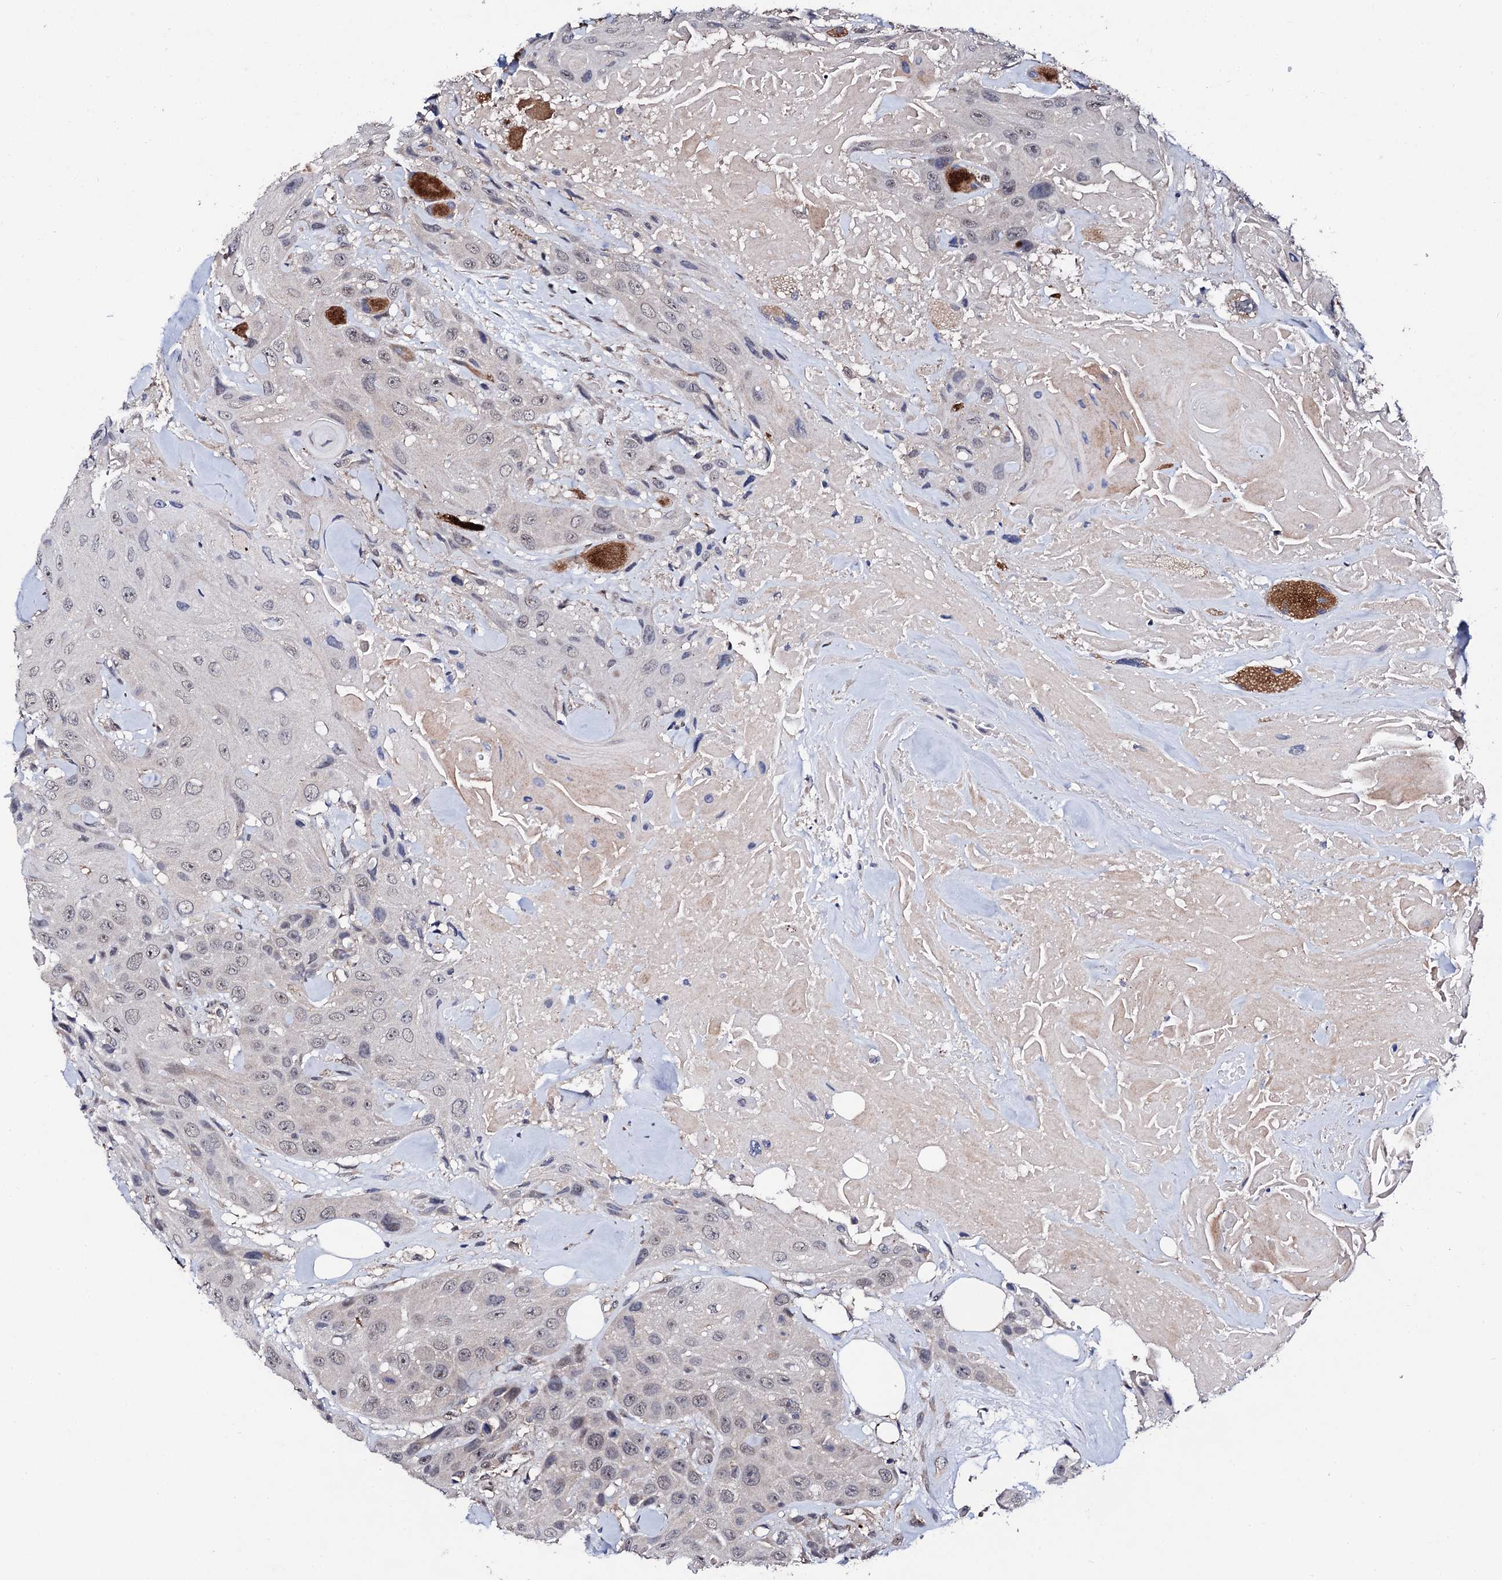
{"staining": {"intensity": "weak", "quantity": "<25%", "location": "nuclear"}, "tissue": "head and neck cancer", "cell_type": "Tumor cells", "image_type": "cancer", "snomed": [{"axis": "morphology", "description": "Squamous cell carcinoma, NOS"}, {"axis": "topography", "description": "Head-Neck"}], "caption": "Immunohistochemistry (IHC) of human head and neck cancer (squamous cell carcinoma) shows no positivity in tumor cells.", "gene": "IP6K1", "patient": {"sex": "male", "age": 81}}